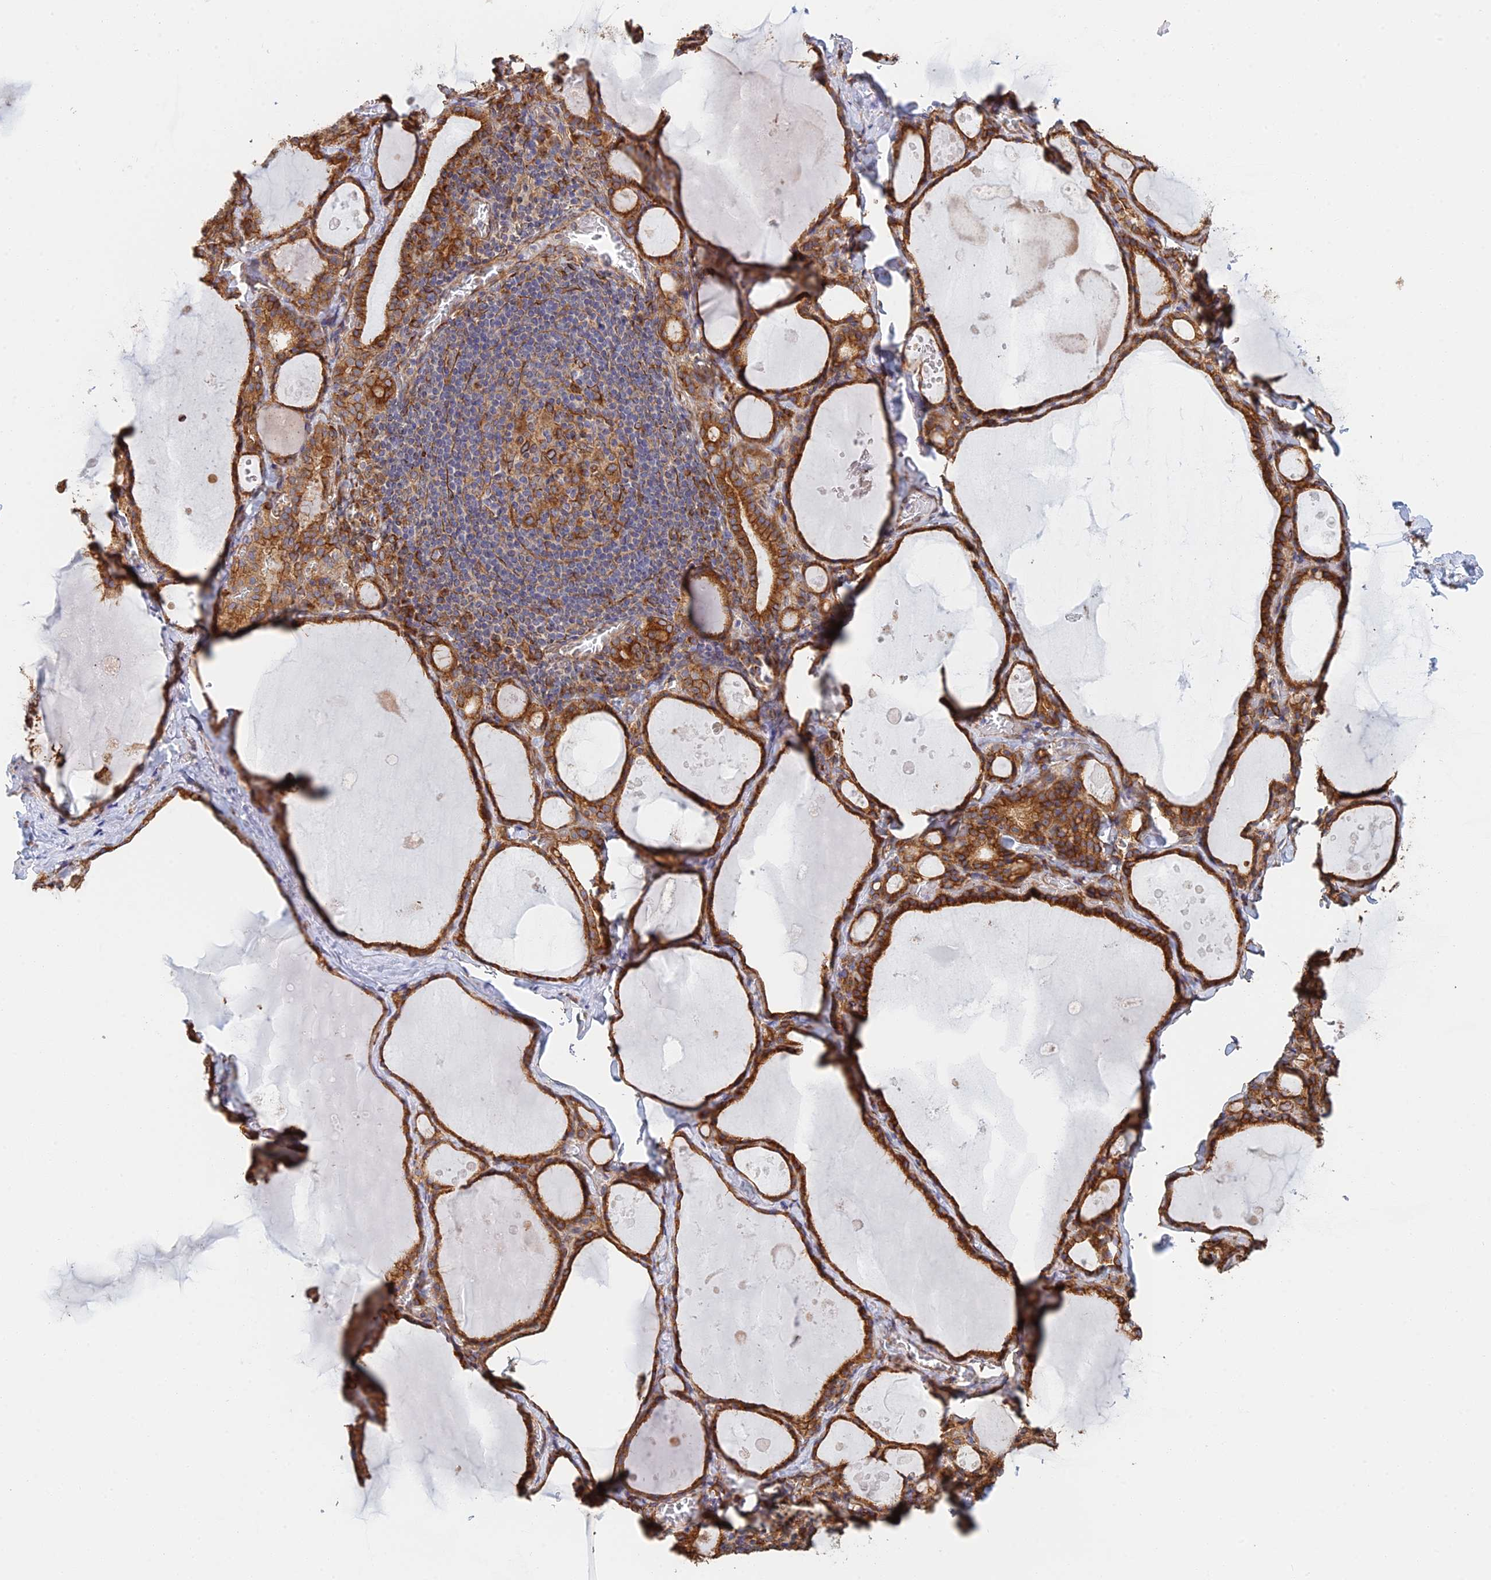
{"staining": {"intensity": "strong", "quantity": ">75%", "location": "cytoplasmic/membranous"}, "tissue": "thyroid gland", "cell_type": "Glandular cells", "image_type": "normal", "snomed": [{"axis": "morphology", "description": "Normal tissue, NOS"}, {"axis": "topography", "description": "Thyroid gland"}], "caption": "Glandular cells reveal high levels of strong cytoplasmic/membranous expression in about >75% of cells in normal human thyroid gland. Ihc stains the protein in brown and the nuclei are stained blue.", "gene": "WBP11", "patient": {"sex": "male", "age": 56}}